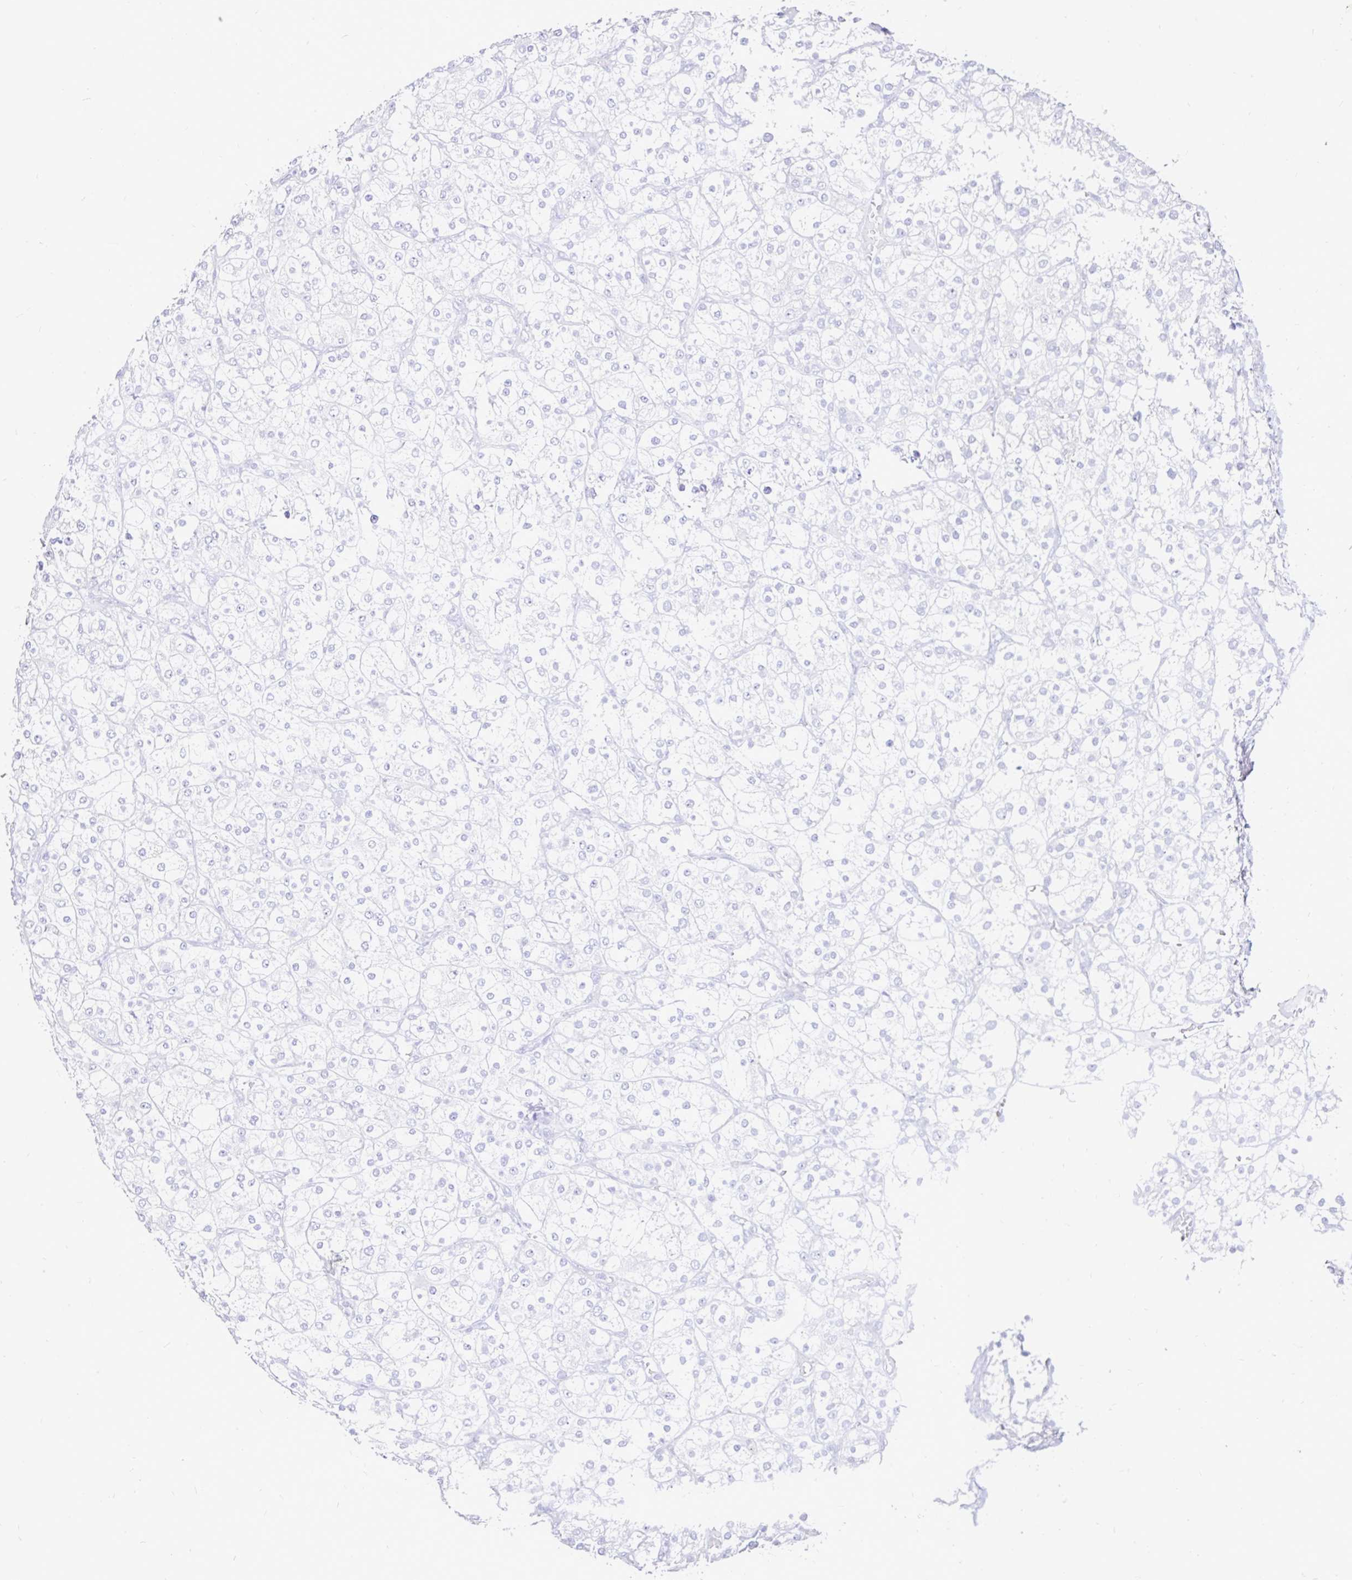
{"staining": {"intensity": "negative", "quantity": "none", "location": "none"}, "tissue": "renal cancer", "cell_type": "Tumor cells", "image_type": "cancer", "snomed": [{"axis": "morphology", "description": "Adenocarcinoma, NOS"}, {"axis": "topography", "description": "Kidney"}], "caption": "Renal cancer stained for a protein using immunohistochemistry (IHC) reveals no staining tumor cells.", "gene": "INTS5", "patient": {"sex": "male", "age": 80}}